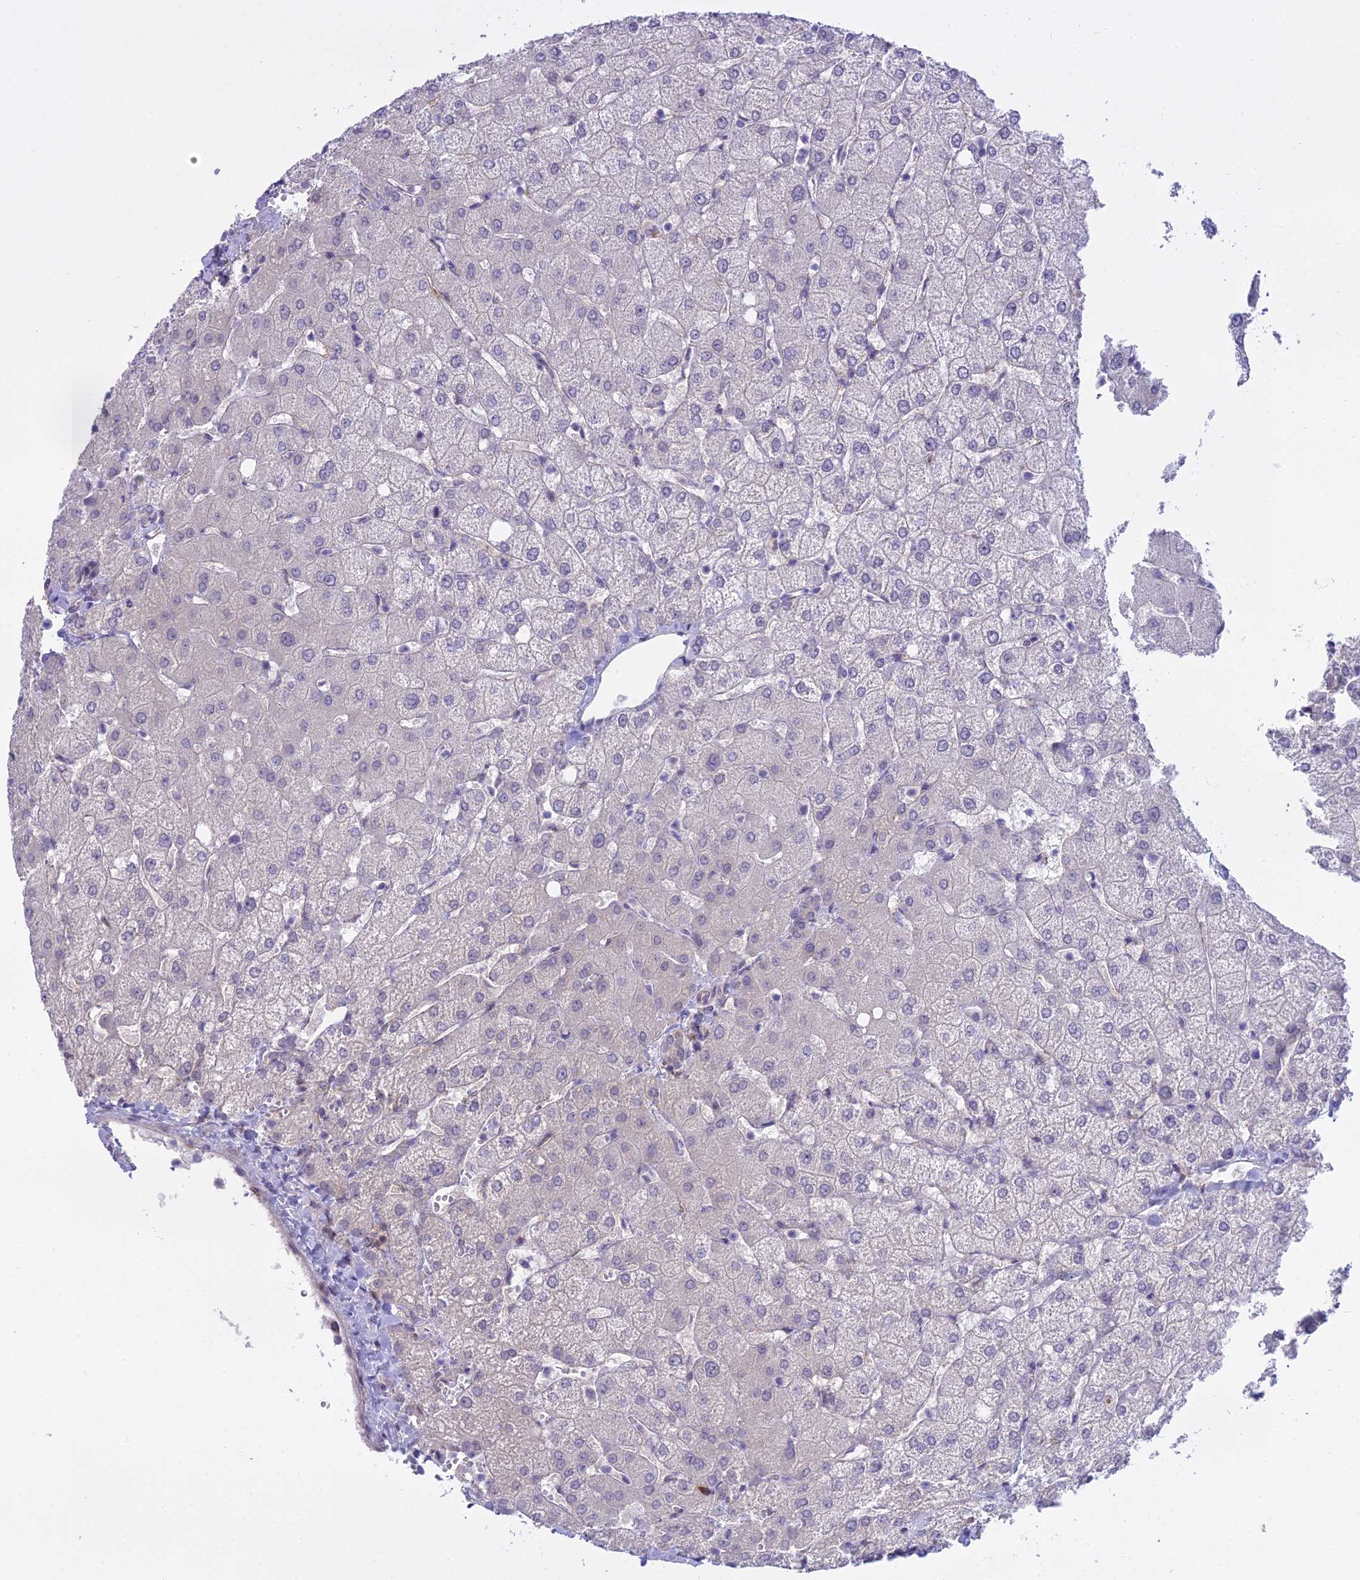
{"staining": {"intensity": "negative", "quantity": "none", "location": "none"}, "tissue": "liver", "cell_type": "Cholangiocytes", "image_type": "normal", "snomed": [{"axis": "morphology", "description": "Normal tissue, NOS"}, {"axis": "topography", "description": "Liver"}], "caption": "An IHC micrograph of unremarkable liver is shown. There is no staining in cholangiocytes of liver. (Immunohistochemistry (ihc), brightfield microscopy, high magnification).", "gene": "BLNK", "patient": {"sex": "female", "age": 54}}